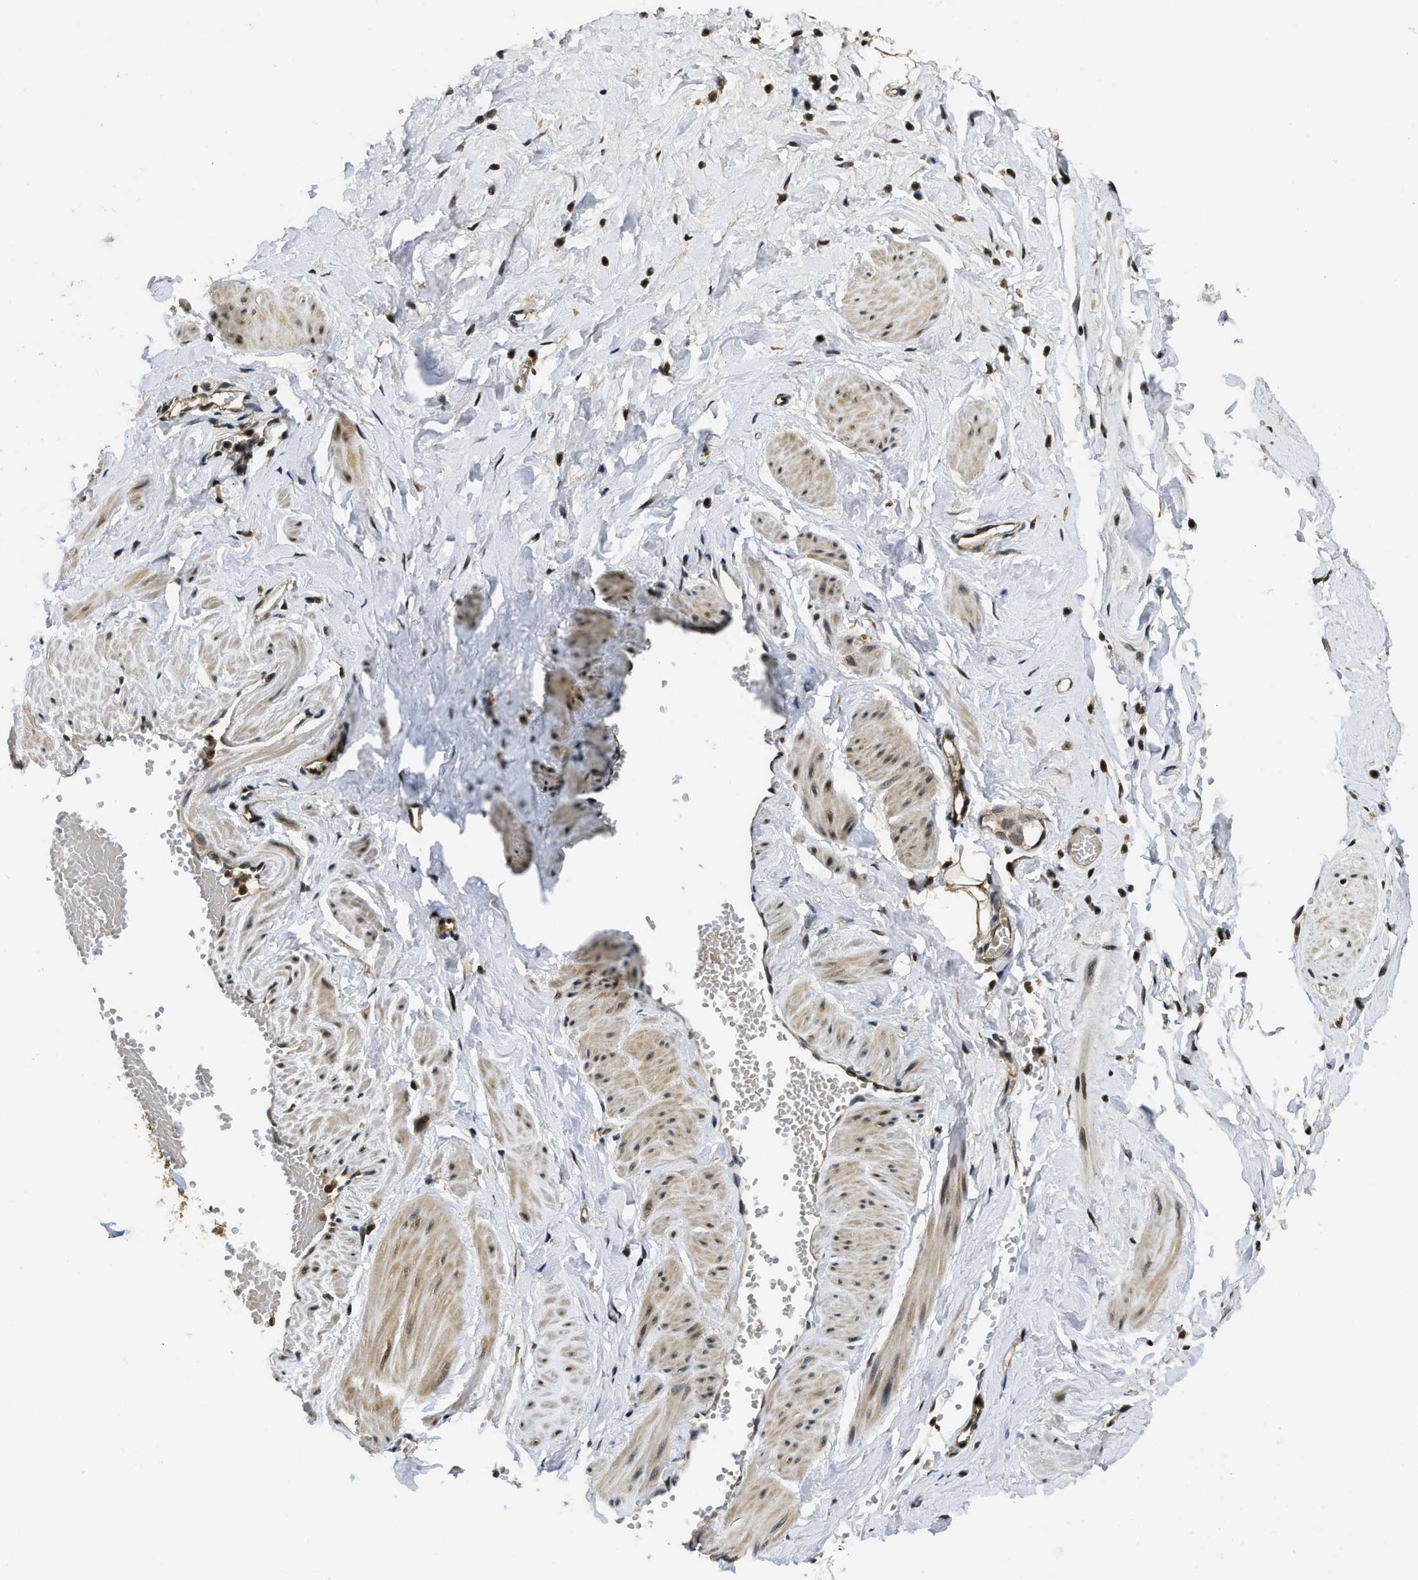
{"staining": {"intensity": "moderate", "quantity": ">75%", "location": "cytoplasmic/membranous,nuclear"}, "tissue": "adipose tissue", "cell_type": "Adipocytes", "image_type": "normal", "snomed": [{"axis": "morphology", "description": "Normal tissue, NOS"}, {"axis": "topography", "description": "Soft tissue"}, {"axis": "topography", "description": "Vascular tissue"}], "caption": "Protein expression analysis of unremarkable human adipose tissue reveals moderate cytoplasmic/membranous,nuclear expression in about >75% of adipocytes.", "gene": "ADSL", "patient": {"sex": "female", "age": 35}}